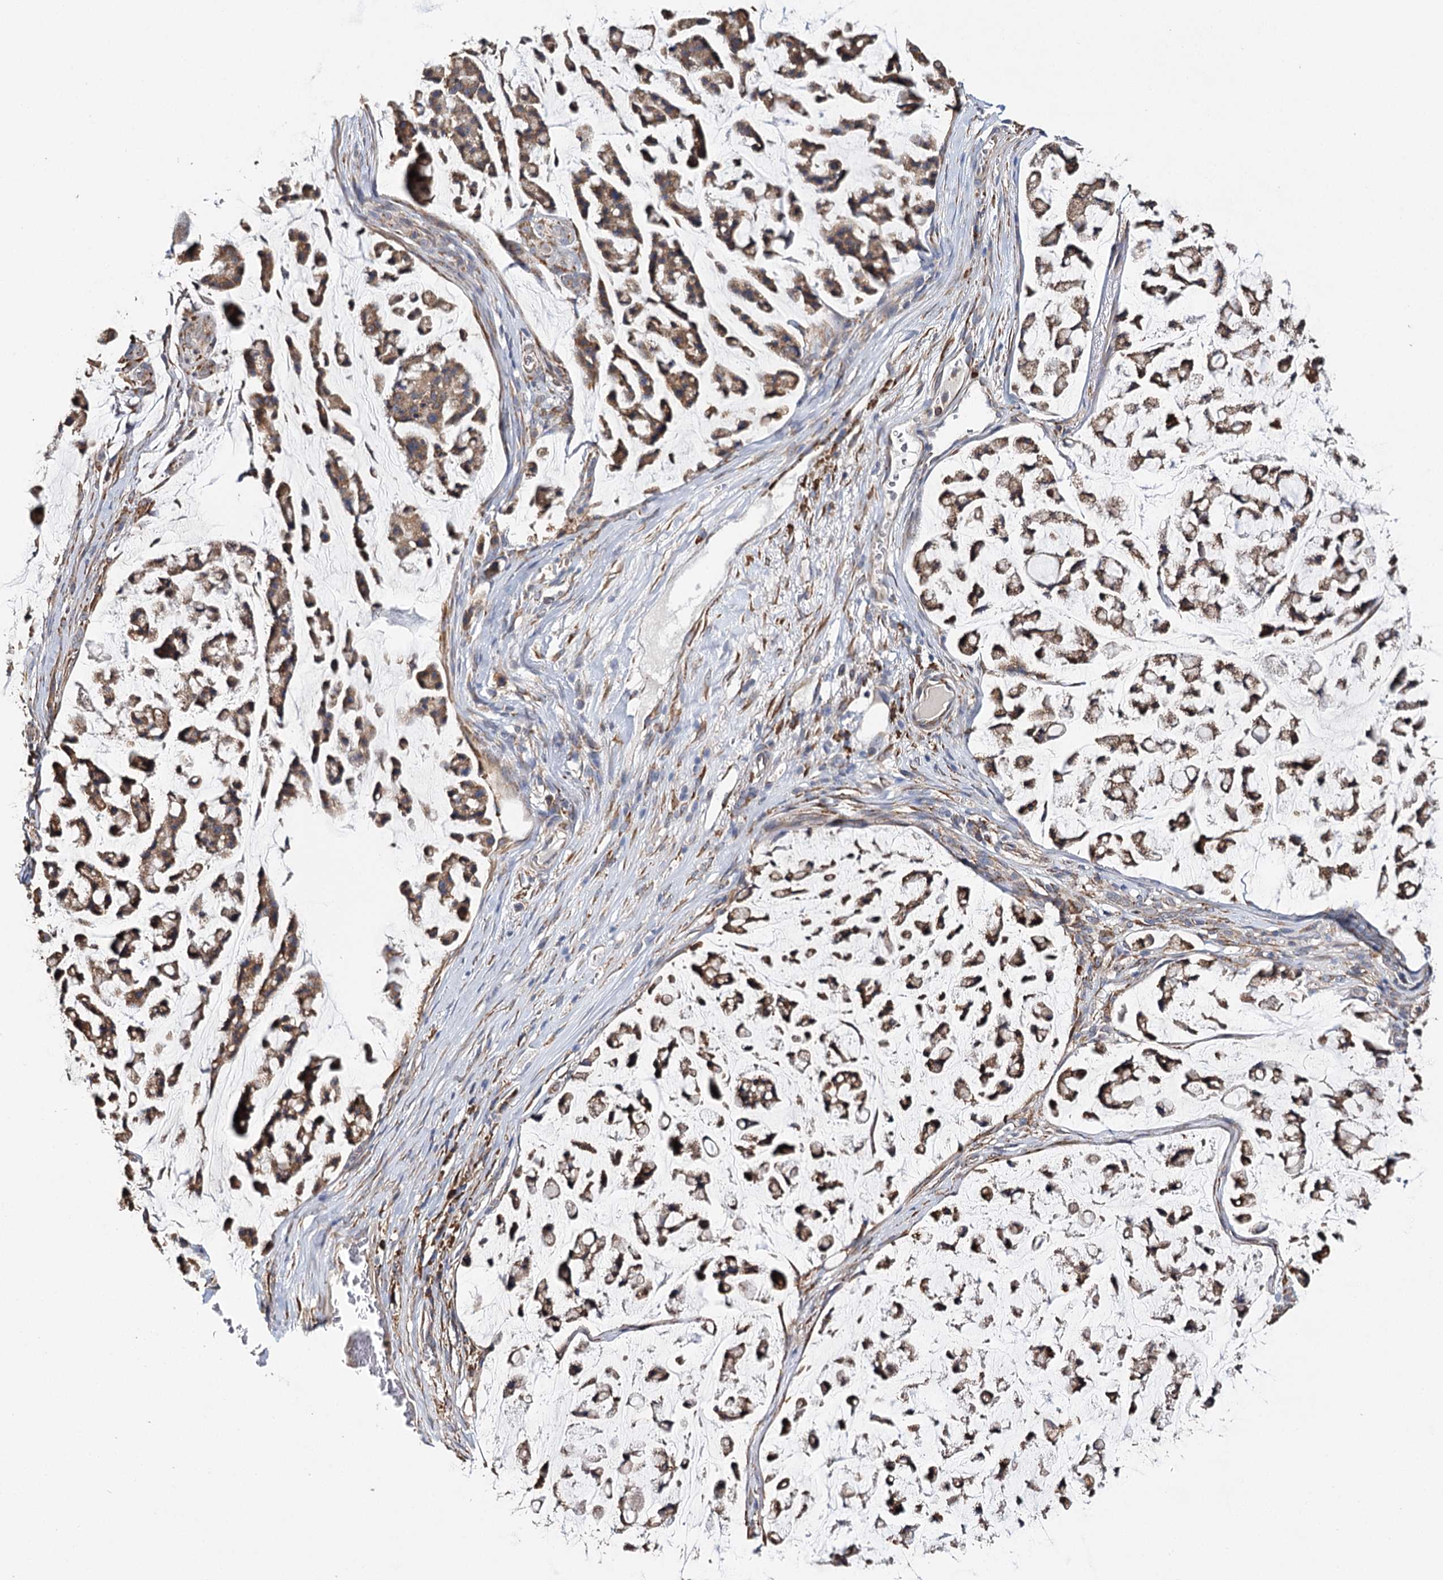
{"staining": {"intensity": "moderate", "quantity": ">75%", "location": "cytoplasmic/membranous"}, "tissue": "stomach cancer", "cell_type": "Tumor cells", "image_type": "cancer", "snomed": [{"axis": "morphology", "description": "Adenocarcinoma, NOS"}, {"axis": "topography", "description": "Stomach, lower"}], "caption": "Stomach cancer (adenocarcinoma) stained with immunohistochemistry (IHC) displays moderate cytoplasmic/membranous positivity in about >75% of tumor cells.", "gene": "VEGFA", "patient": {"sex": "male", "age": 67}}